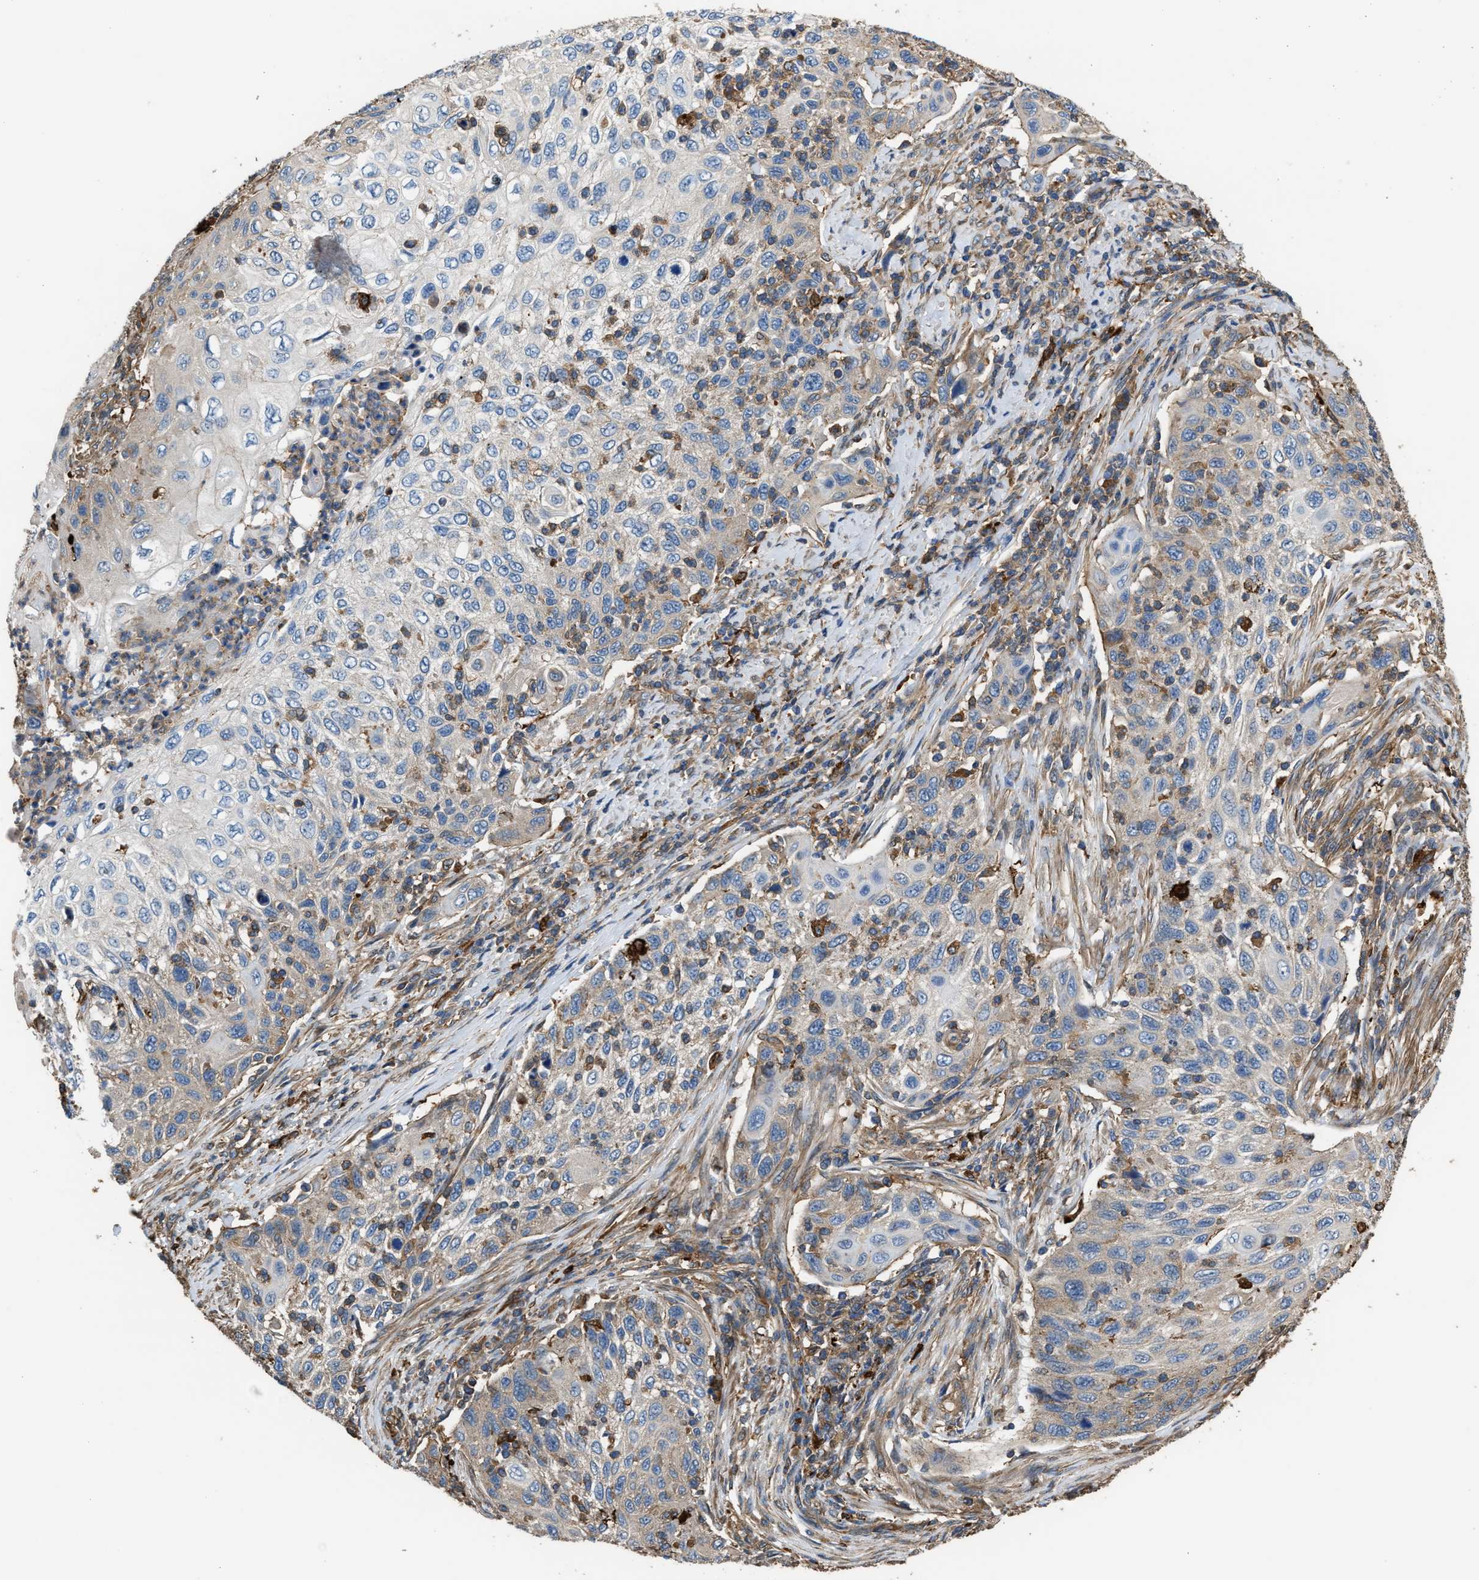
{"staining": {"intensity": "weak", "quantity": "25%-75%", "location": "cytoplasmic/membranous"}, "tissue": "cervical cancer", "cell_type": "Tumor cells", "image_type": "cancer", "snomed": [{"axis": "morphology", "description": "Squamous cell carcinoma, NOS"}, {"axis": "topography", "description": "Cervix"}], "caption": "A brown stain highlights weak cytoplasmic/membranous positivity of a protein in squamous cell carcinoma (cervical) tumor cells. Nuclei are stained in blue.", "gene": "ATIC", "patient": {"sex": "female", "age": 70}}